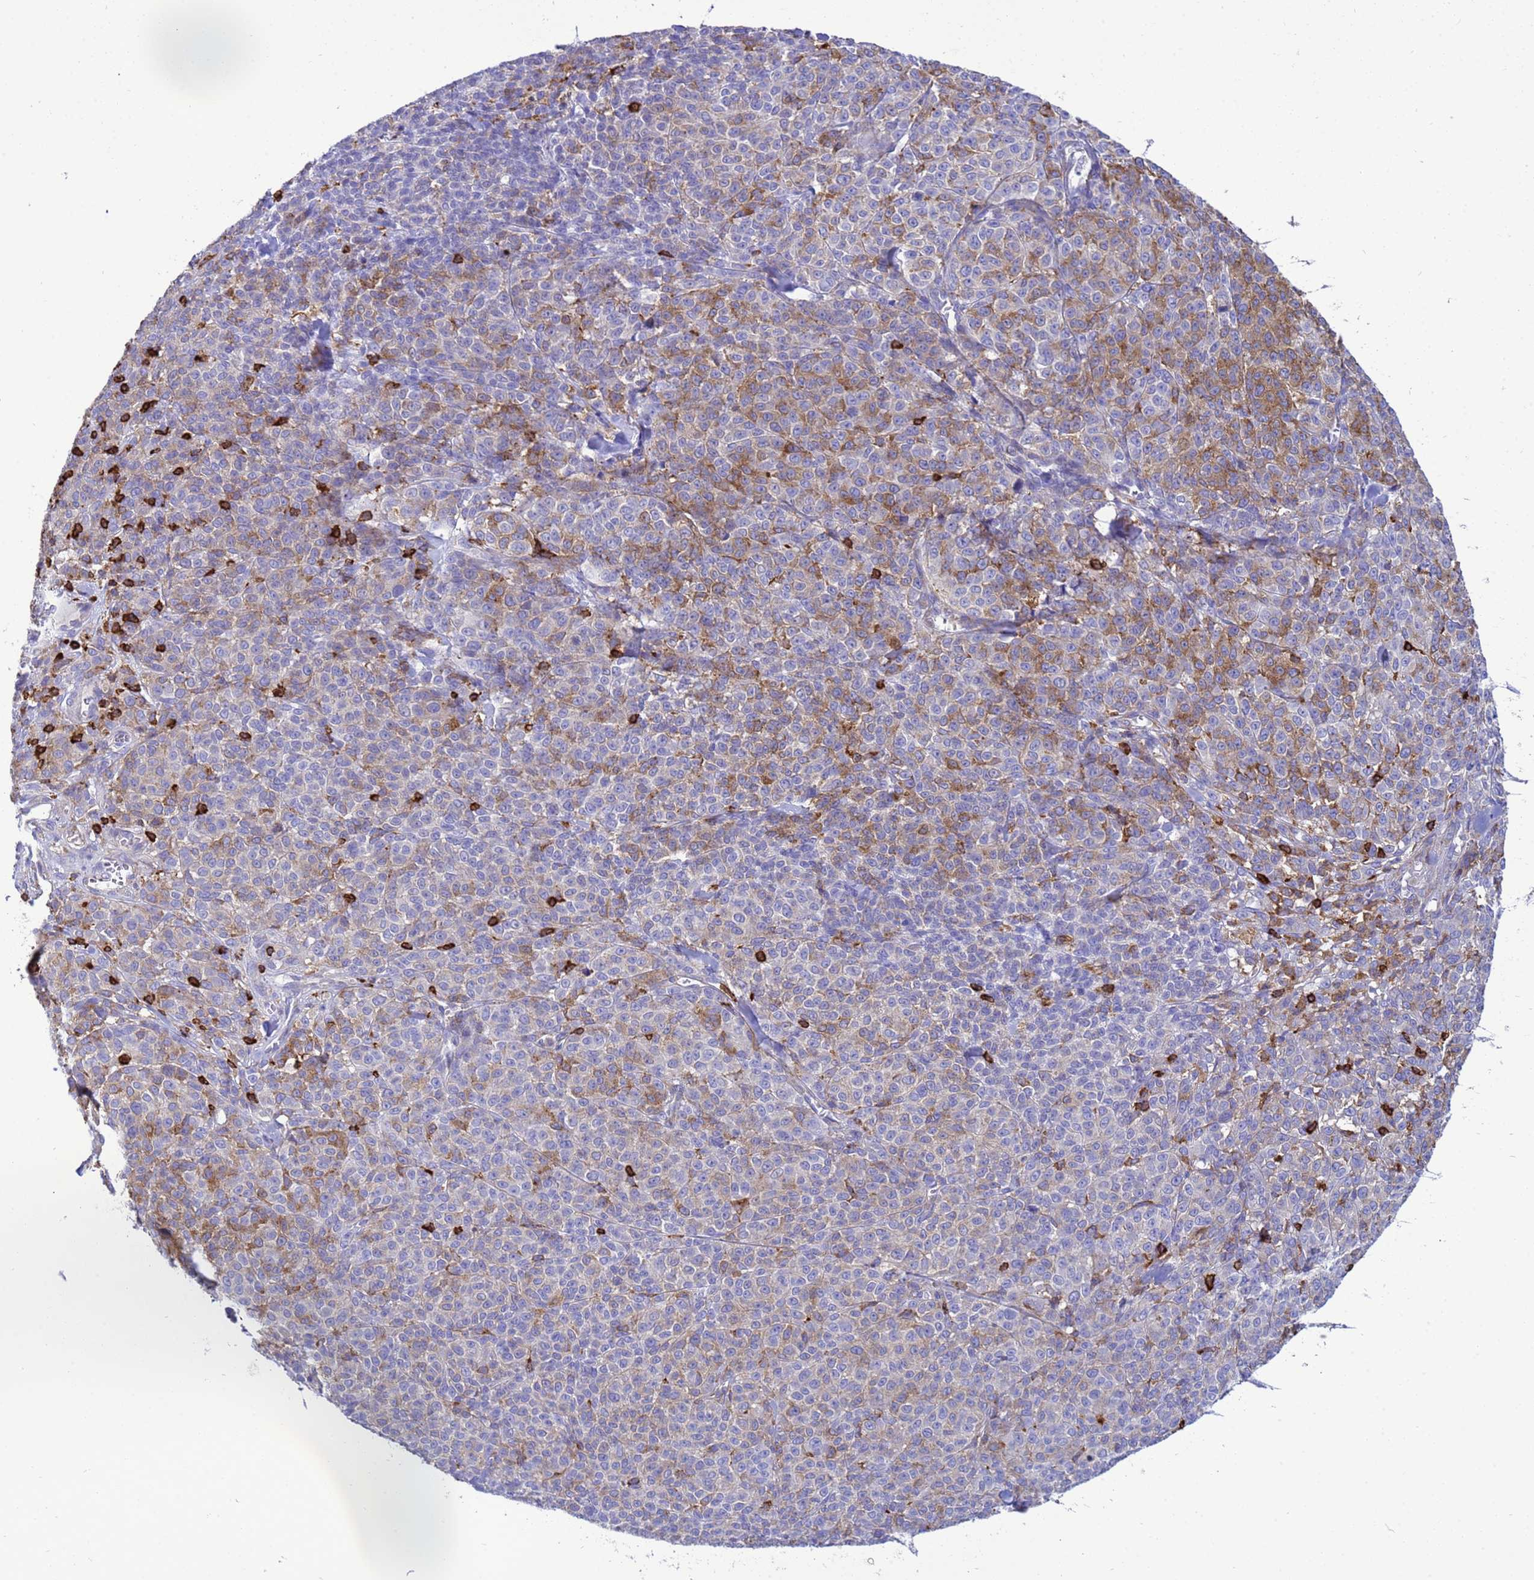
{"staining": {"intensity": "moderate", "quantity": "<25%", "location": "cytoplasmic/membranous"}, "tissue": "melanoma", "cell_type": "Tumor cells", "image_type": "cancer", "snomed": [{"axis": "morphology", "description": "Normal tissue, NOS"}, {"axis": "morphology", "description": "Malignant melanoma, NOS"}, {"axis": "topography", "description": "Skin"}], "caption": "Malignant melanoma stained for a protein shows moderate cytoplasmic/membranous positivity in tumor cells.", "gene": "EZR", "patient": {"sex": "female", "age": 34}}